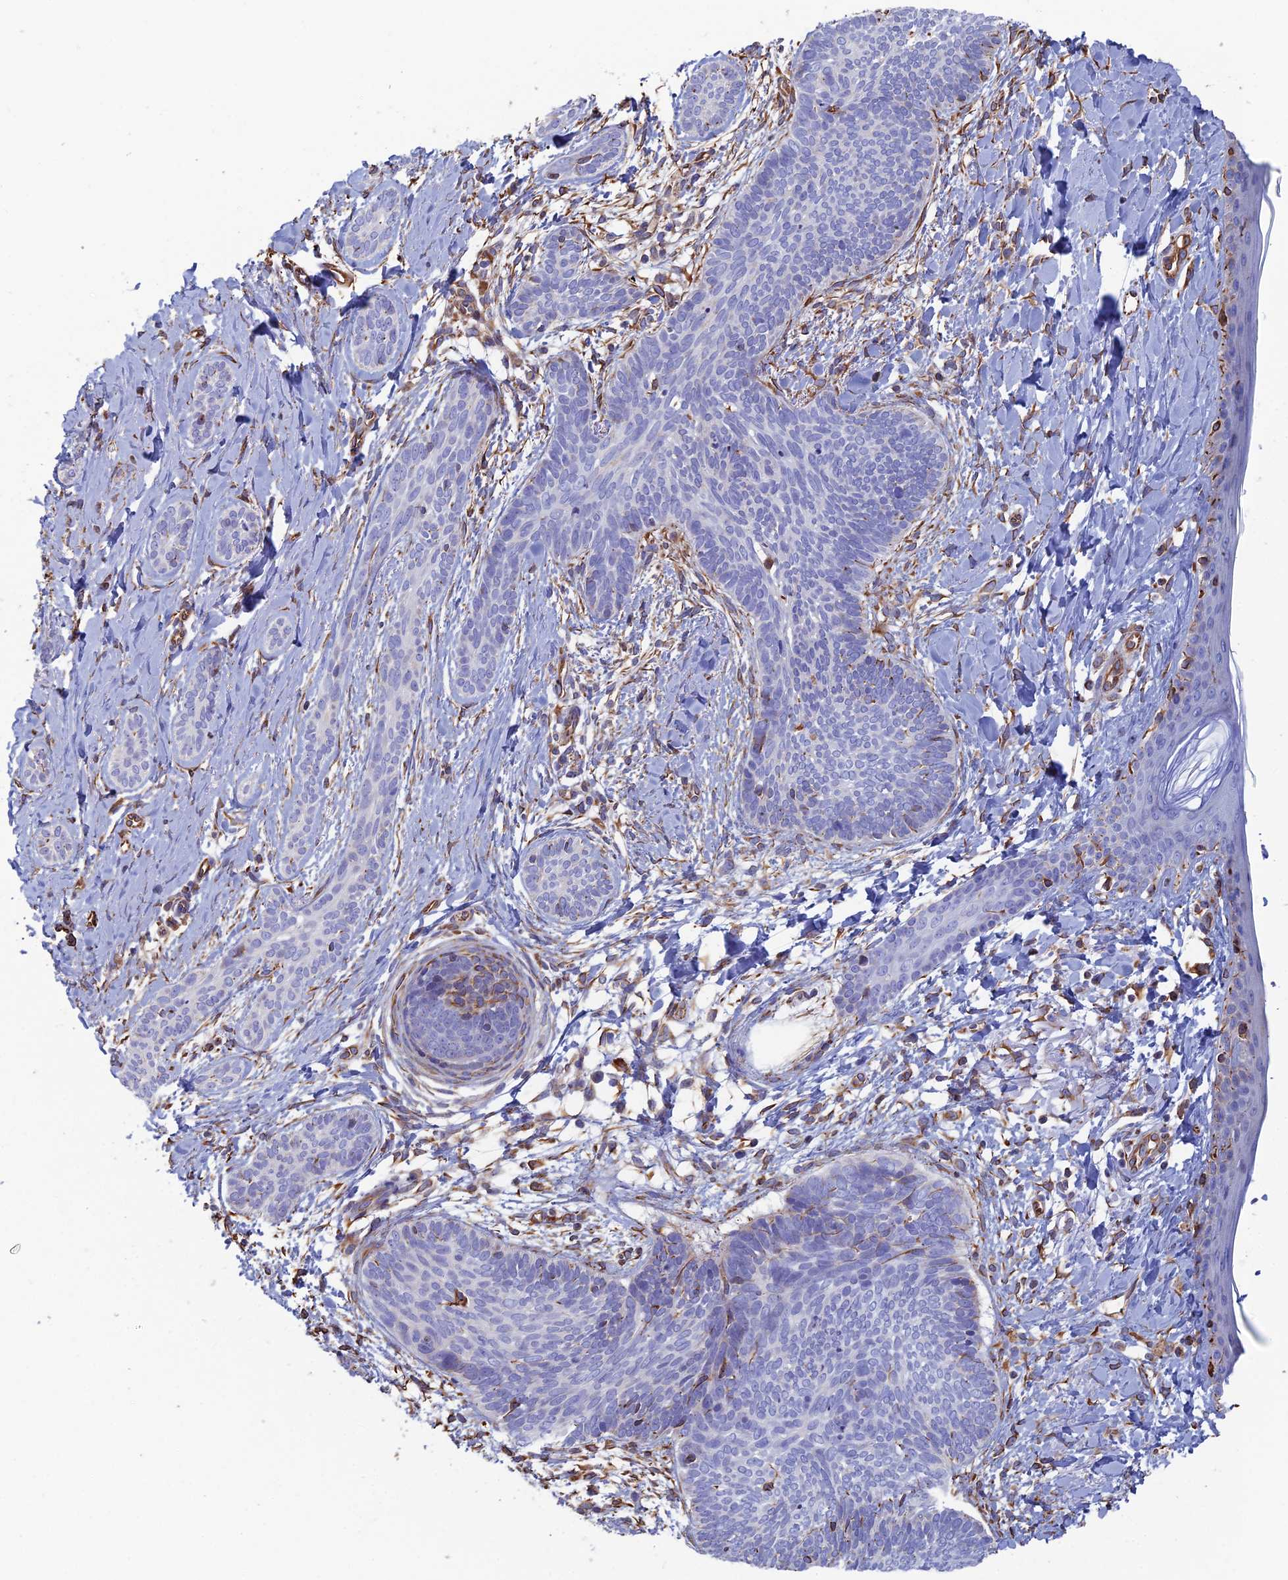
{"staining": {"intensity": "negative", "quantity": "none", "location": "none"}, "tissue": "skin cancer", "cell_type": "Tumor cells", "image_type": "cancer", "snomed": [{"axis": "morphology", "description": "Basal cell carcinoma"}, {"axis": "topography", "description": "Skin"}], "caption": "Basal cell carcinoma (skin) was stained to show a protein in brown. There is no significant expression in tumor cells. (DAB (3,3'-diaminobenzidine) IHC, high magnification).", "gene": "CLVS2", "patient": {"sex": "female", "age": 81}}